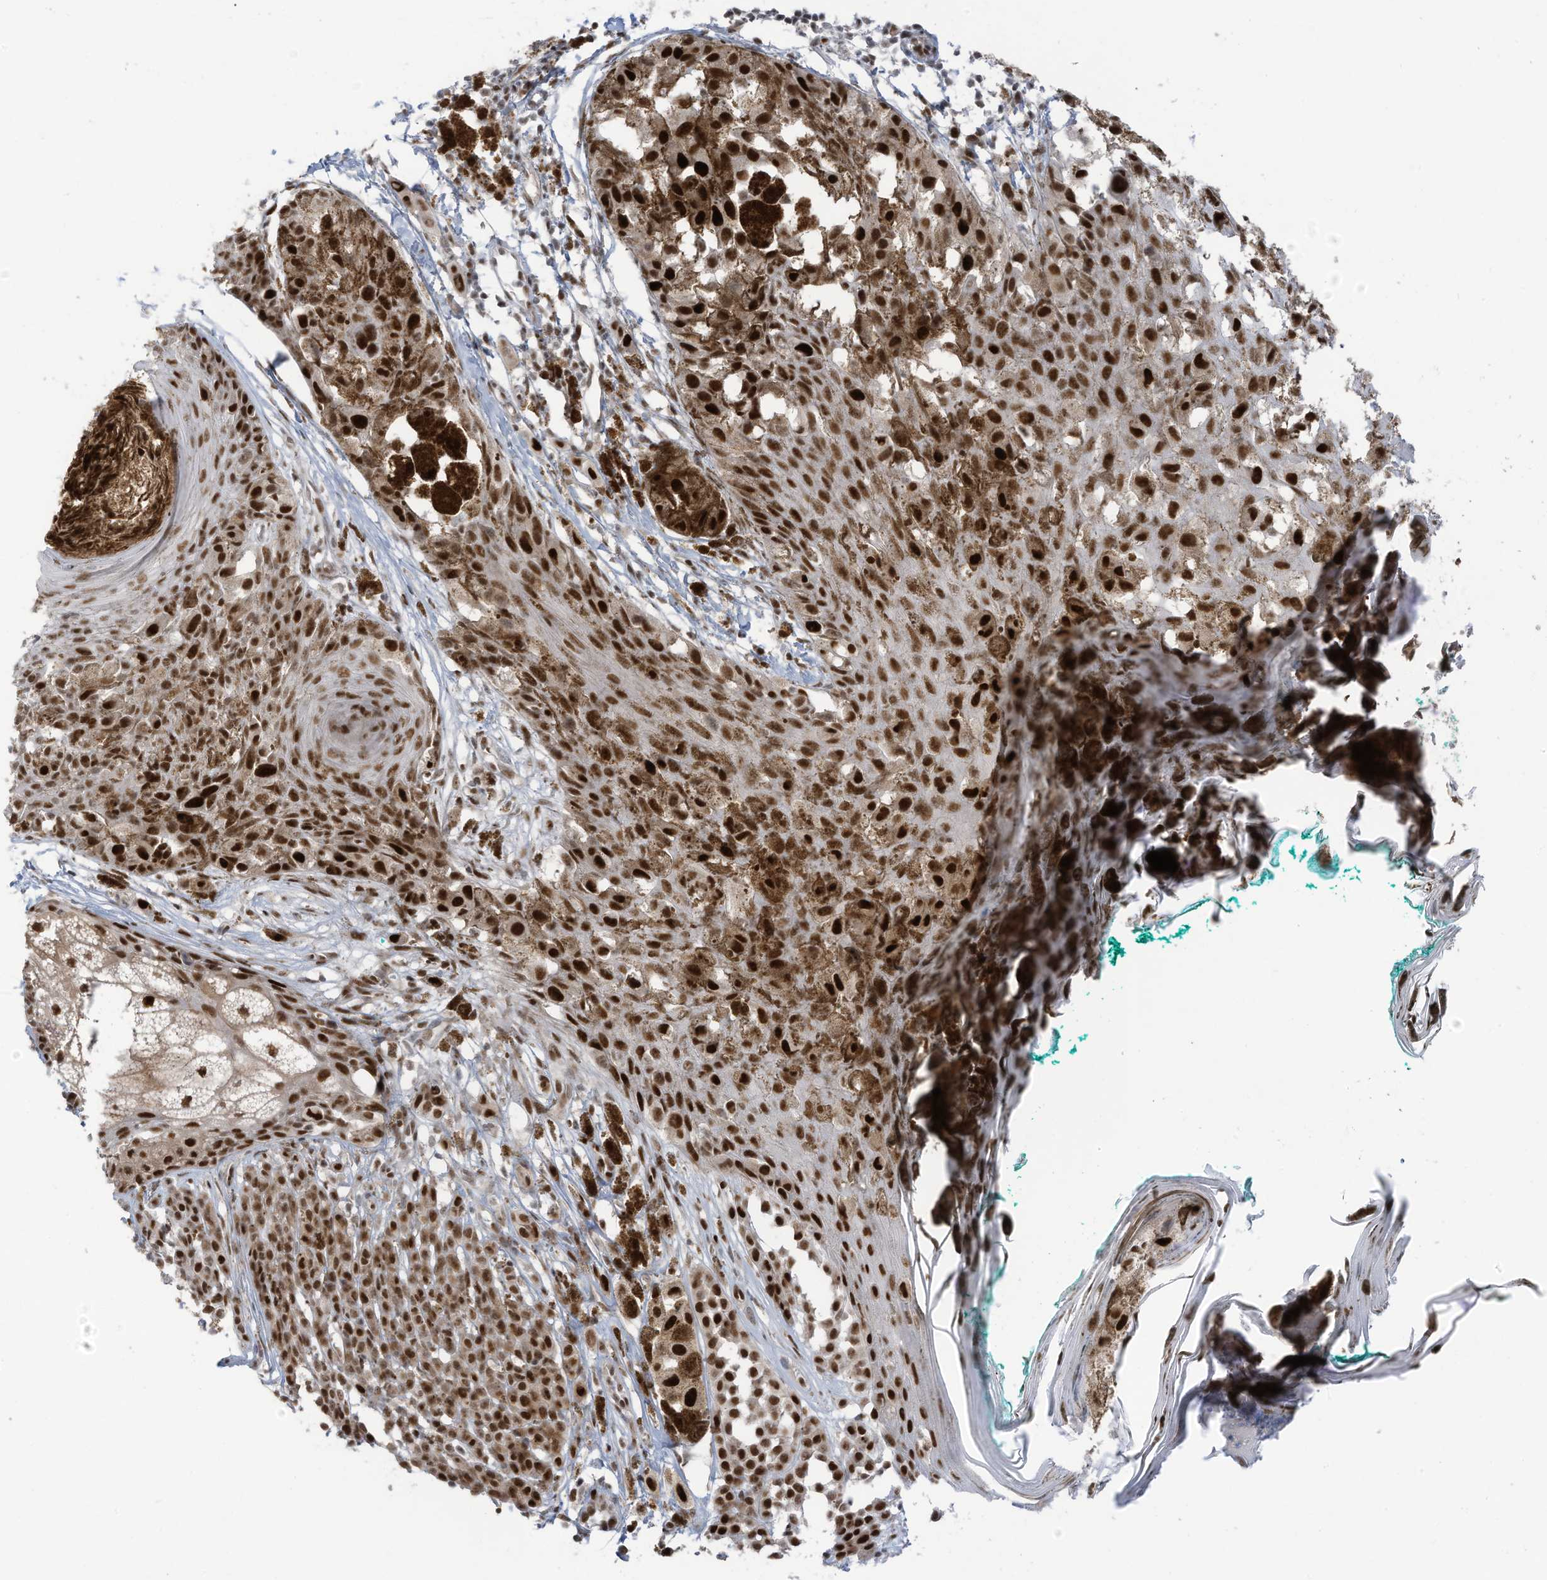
{"staining": {"intensity": "strong", "quantity": ">75%", "location": "nuclear"}, "tissue": "melanoma", "cell_type": "Tumor cells", "image_type": "cancer", "snomed": [{"axis": "morphology", "description": "Malignant melanoma, NOS"}, {"axis": "topography", "description": "Skin of leg"}], "caption": "The photomicrograph displays immunohistochemical staining of melanoma. There is strong nuclear expression is identified in approximately >75% of tumor cells.", "gene": "ZCWPW2", "patient": {"sex": "female", "age": 72}}